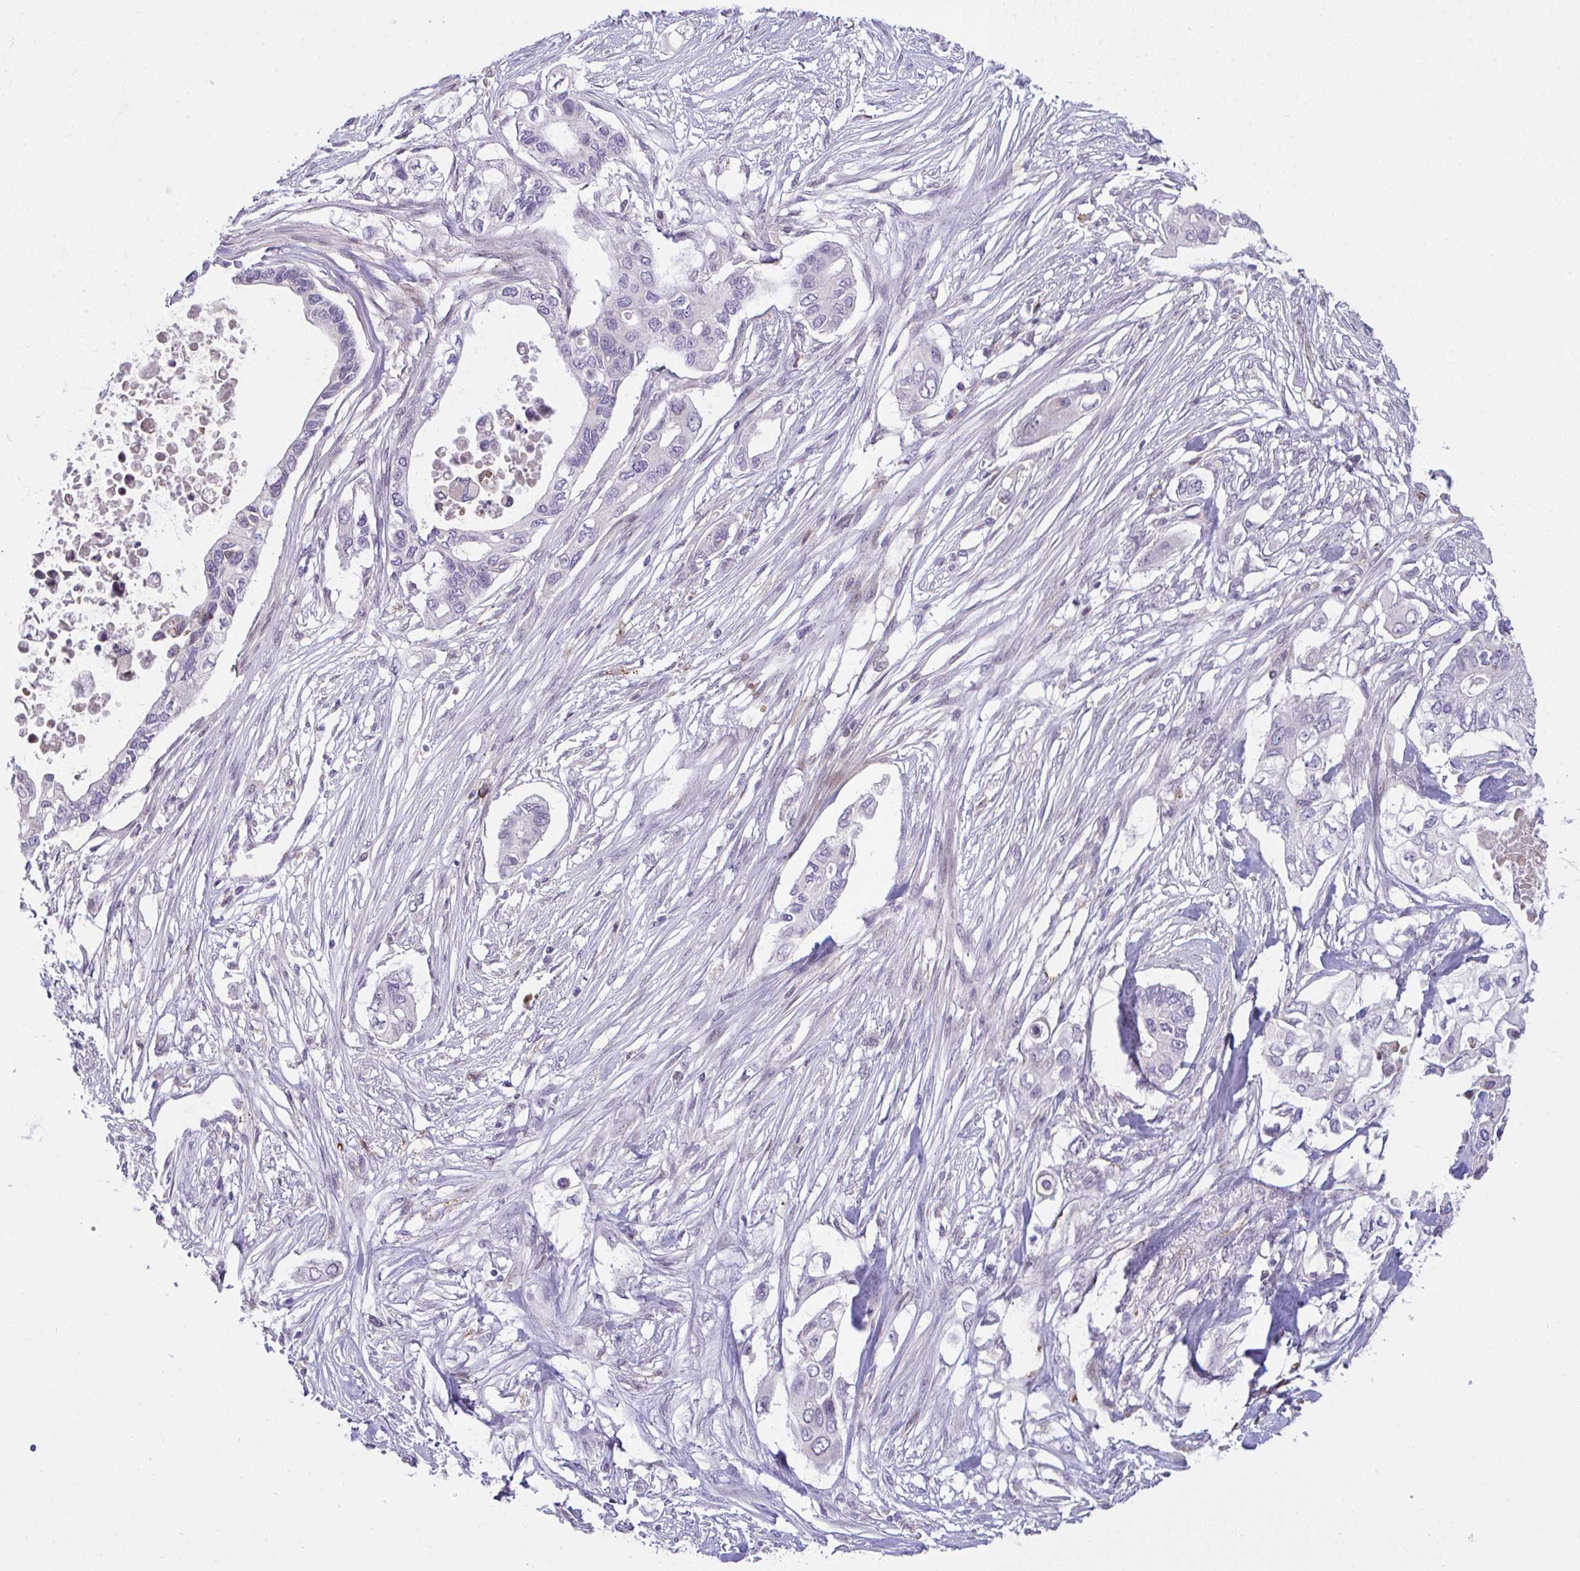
{"staining": {"intensity": "negative", "quantity": "none", "location": "none"}, "tissue": "pancreatic cancer", "cell_type": "Tumor cells", "image_type": "cancer", "snomed": [{"axis": "morphology", "description": "Adenocarcinoma, NOS"}, {"axis": "topography", "description": "Pancreas"}], "caption": "Tumor cells show no significant staining in pancreatic adenocarcinoma. (Immunohistochemistry (ihc), brightfield microscopy, high magnification).", "gene": "SEMA6B", "patient": {"sex": "female", "age": 63}}